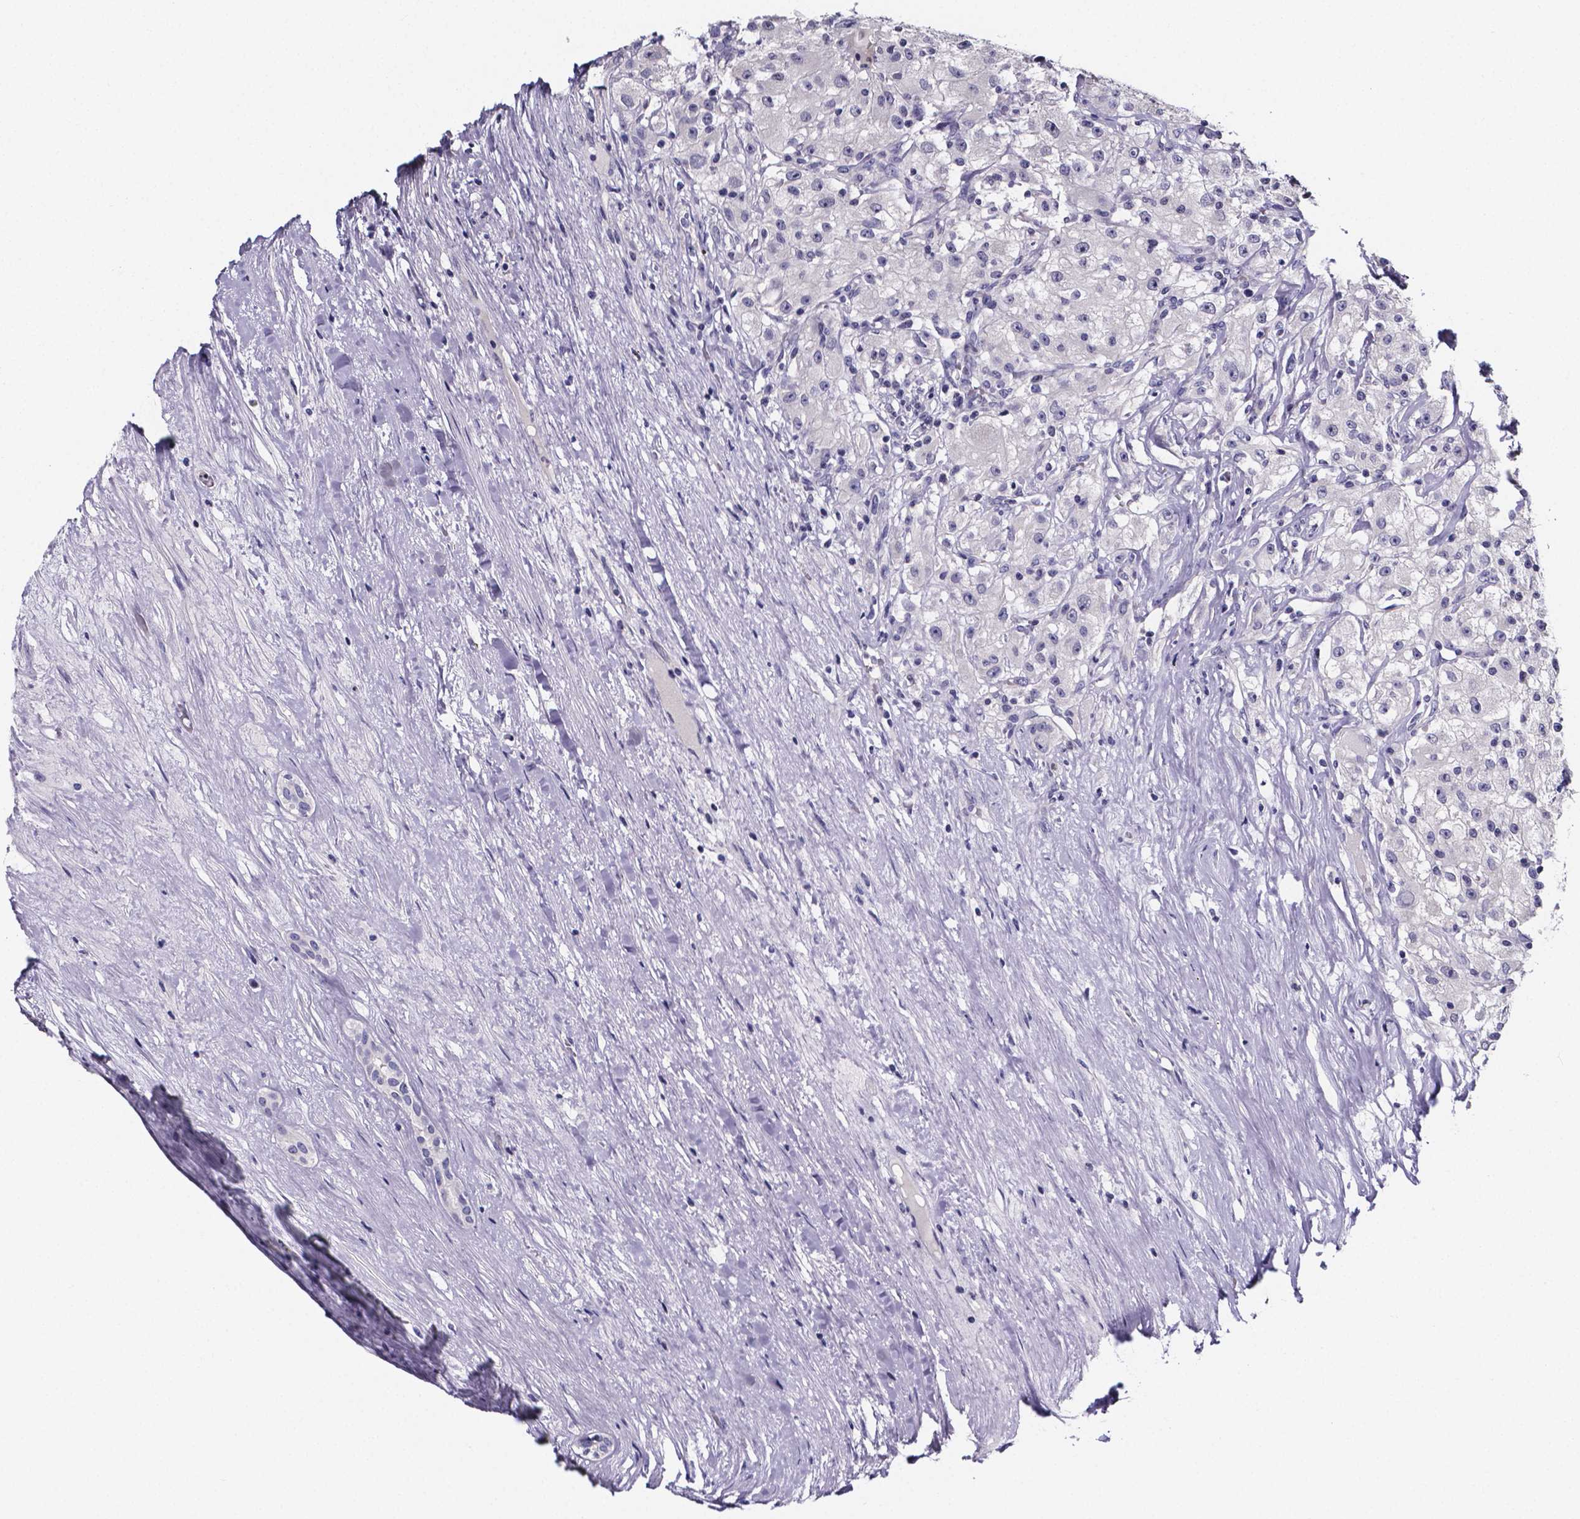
{"staining": {"intensity": "negative", "quantity": "none", "location": "none"}, "tissue": "renal cancer", "cell_type": "Tumor cells", "image_type": "cancer", "snomed": [{"axis": "morphology", "description": "Adenocarcinoma, NOS"}, {"axis": "topography", "description": "Kidney"}], "caption": "DAB immunohistochemical staining of renal cancer (adenocarcinoma) shows no significant positivity in tumor cells. (DAB (3,3'-diaminobenzidine) immunohistochemistry (IHC) visualized using brightfield microscopy, high magnification).", "gene": "IZUMO1", "patient": {"sex": "female", "age": 67}}